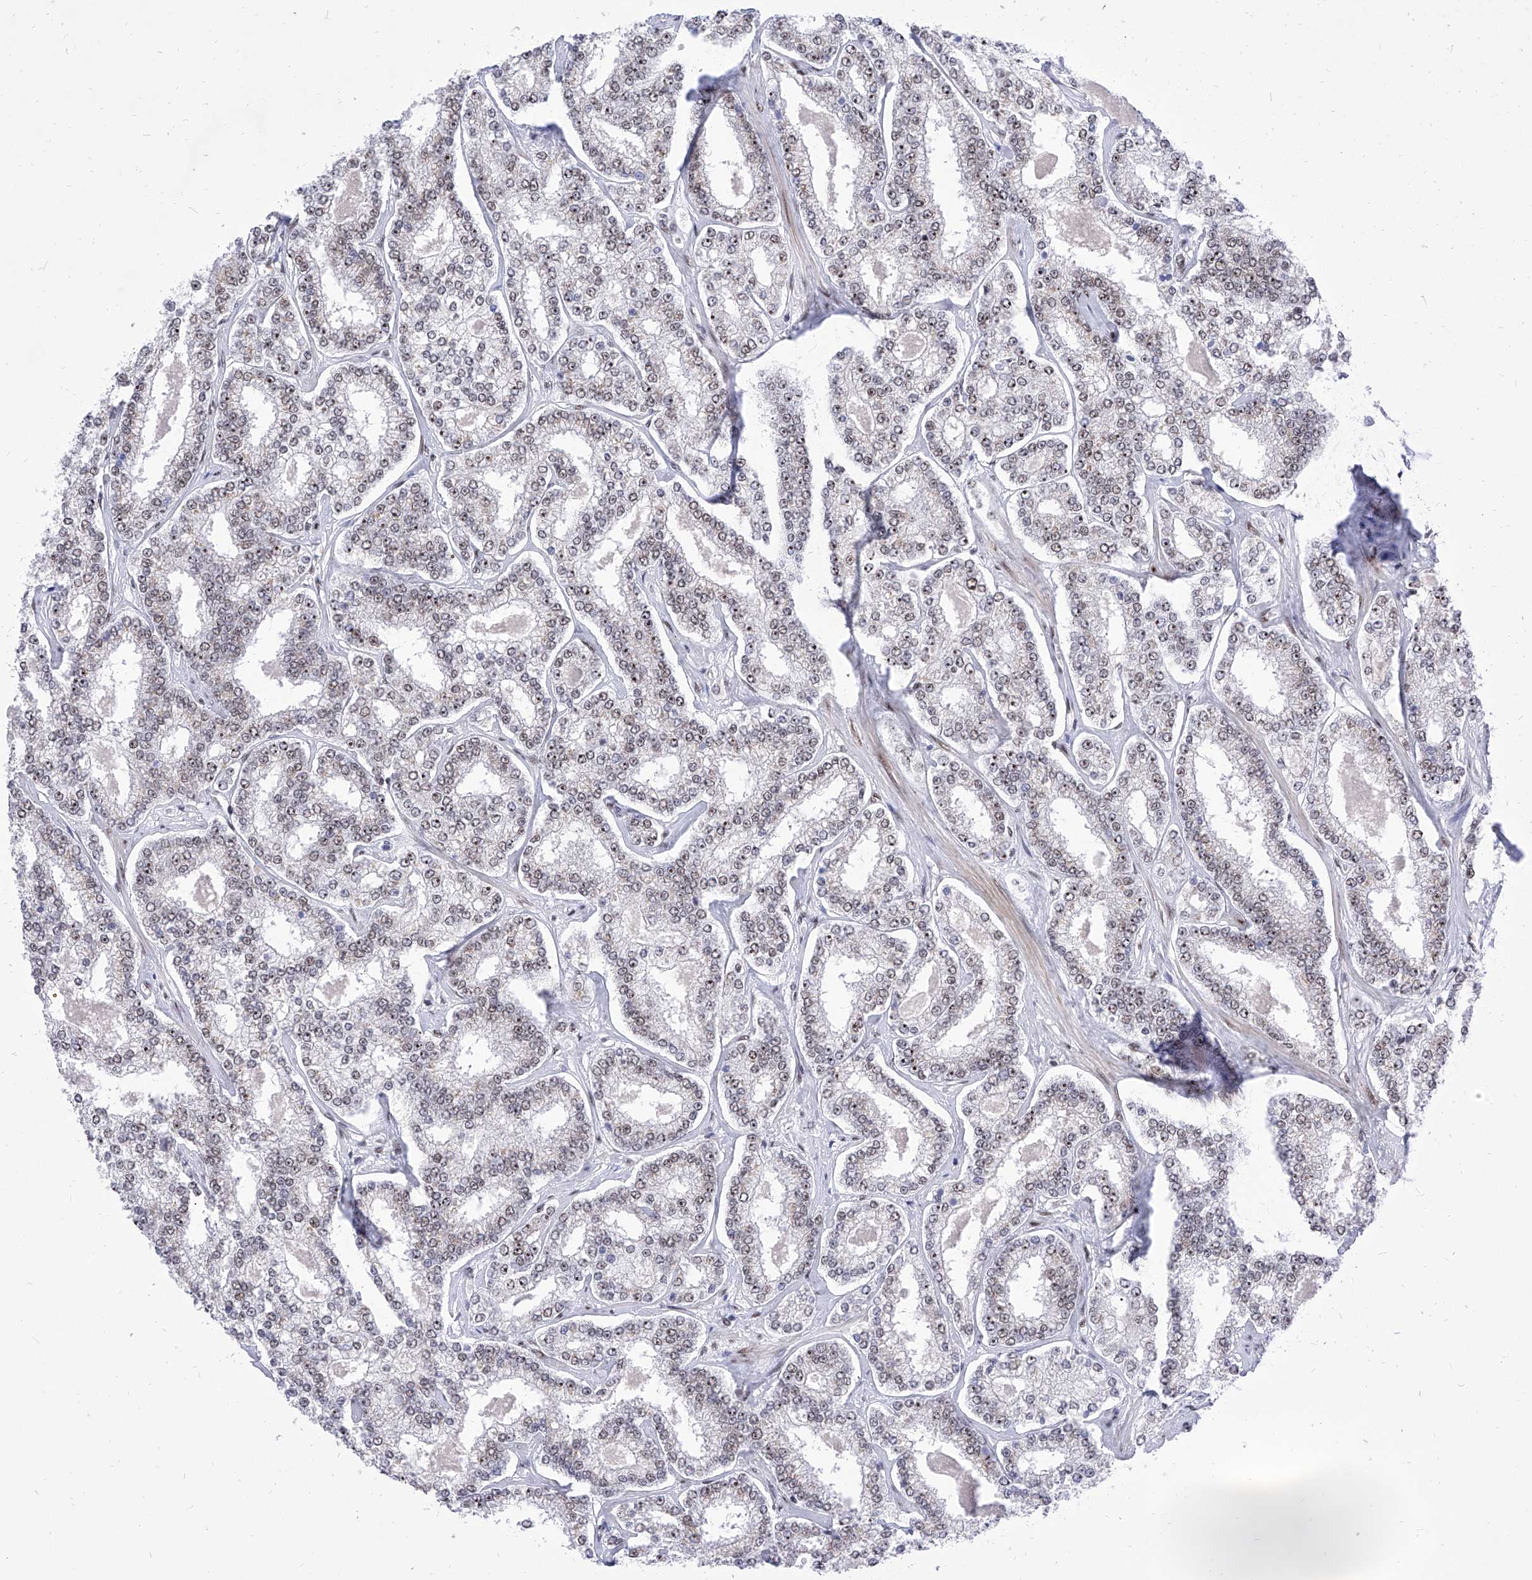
{"staining": {"intensity": "weak", "quantity": ">75%", "location": "nuclear"}, "tissue": "prostate cancer", "cell_type": "Tumor cells", "image_type": "cancer", "snomed": [{"axis": "morphology", "description": "Normal tissue, NOS"}, {"axis": "morphology", "description": "Adenocarcinoma, High grade"}, {"axis": "topography", "description": "Prostate"}], "caption": "High-magnification brightfield microscopy of adenocarcinoma (high-grade) (prostate) stained with DAB (brown) and counterstained with hematoxylin (blue). tumor cells exhibit weak nuclear expression is present in approximately>75% of cells.", "gene": "ATN1", "patient": {"sex": "male", "age": 83}}